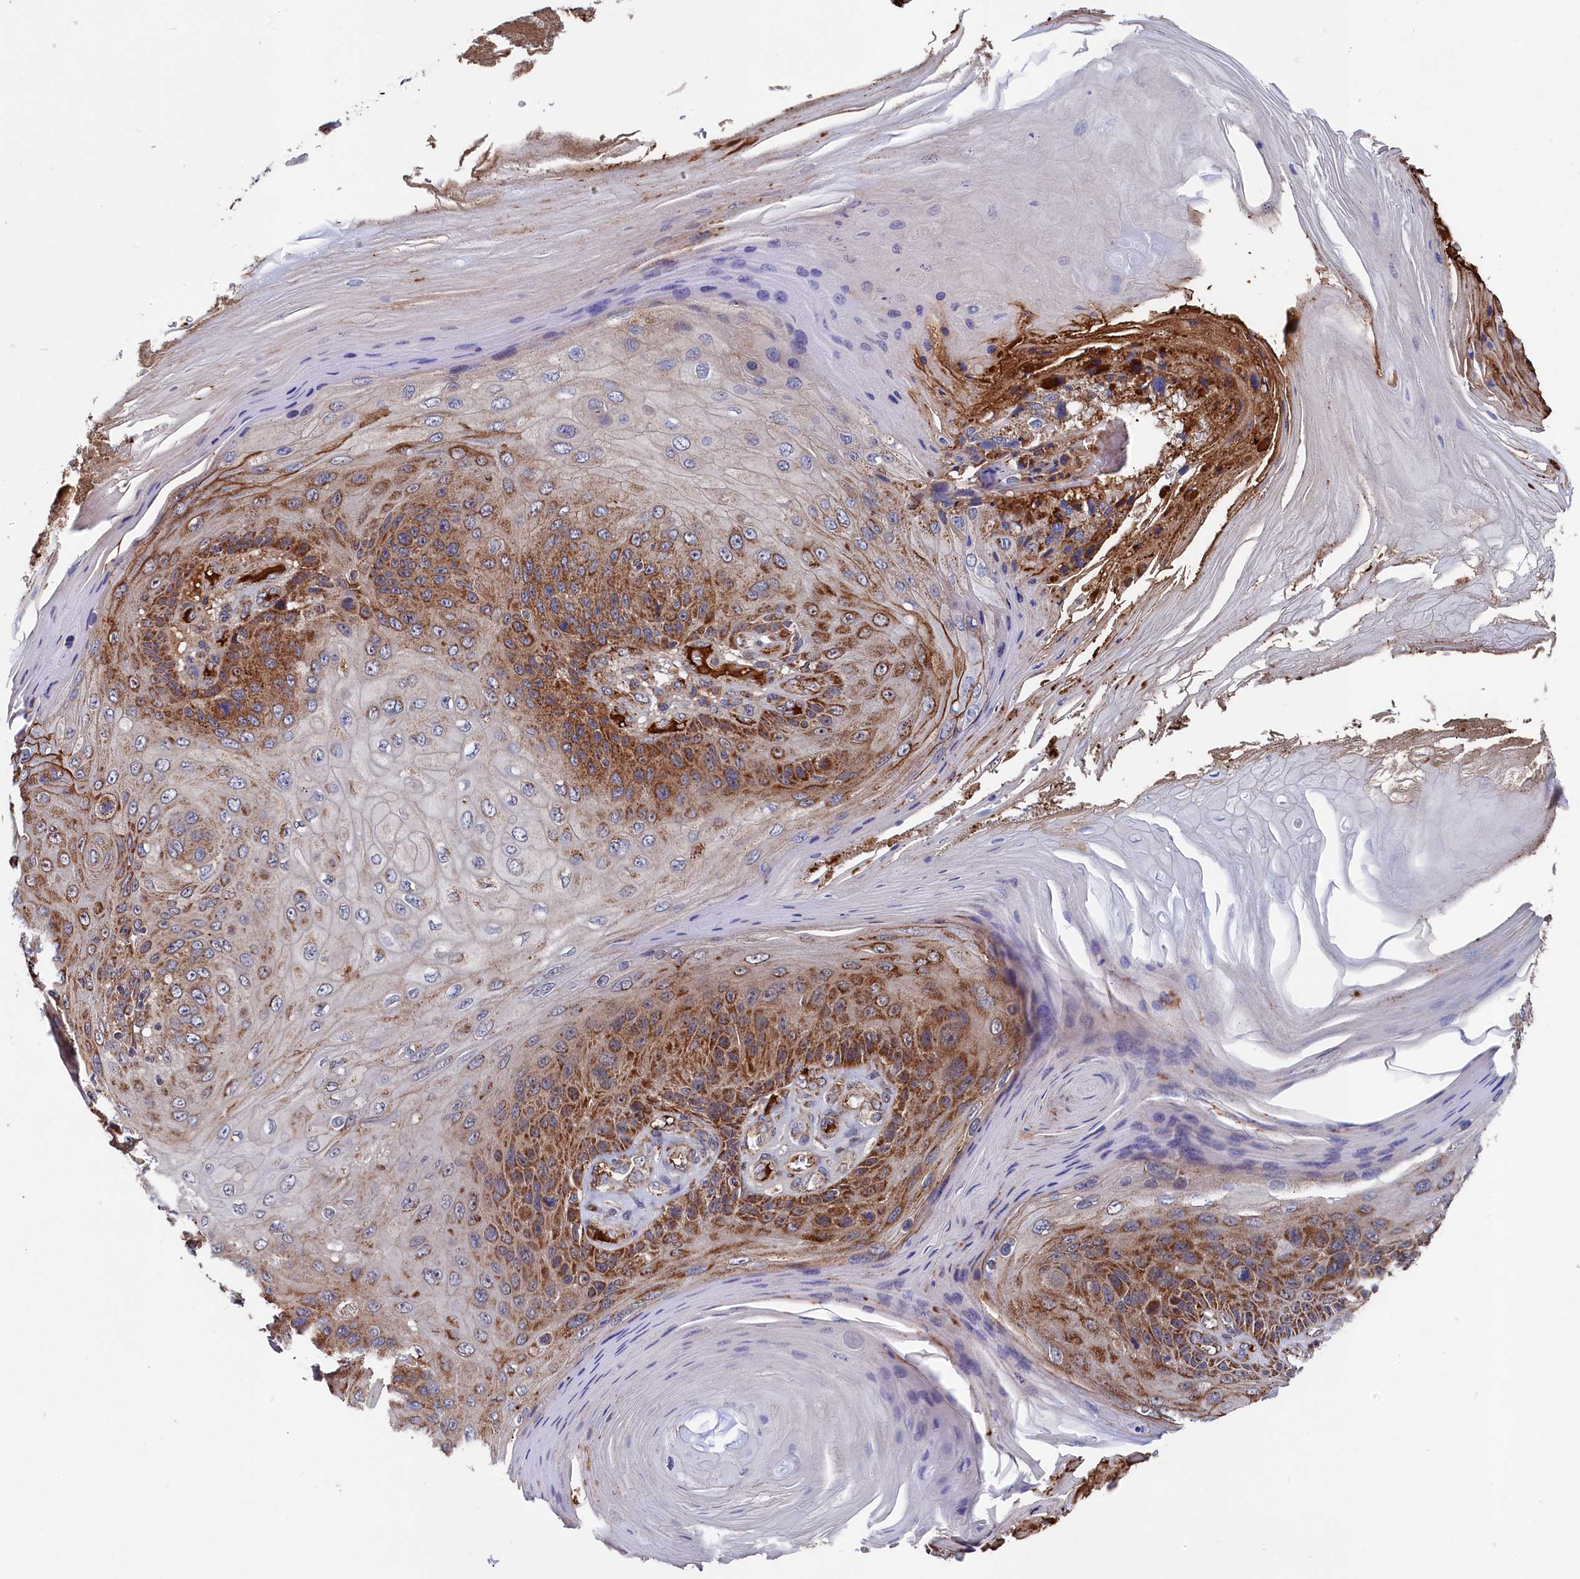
{"staining": {"intensity": "moderate", "quantity": ">75%", "location": "cytoplasmic/membranous"}, "tissue": "skin cancer", "cell_type": "Tumor cells", "image_type": "cancer", "snomed": [{"axis": "morphology", "description": "Squamous cell carcinoma, NOS"}, {"axis": "topography", "description": "Skin"}], "caption": "The immunohistochemical stain shows moderate cytoplasmic/membranous expression in tumor cells of skin cancer tissue.", "gene": "CHCHD1", "patient": {"sex": "female", "age": 88}}